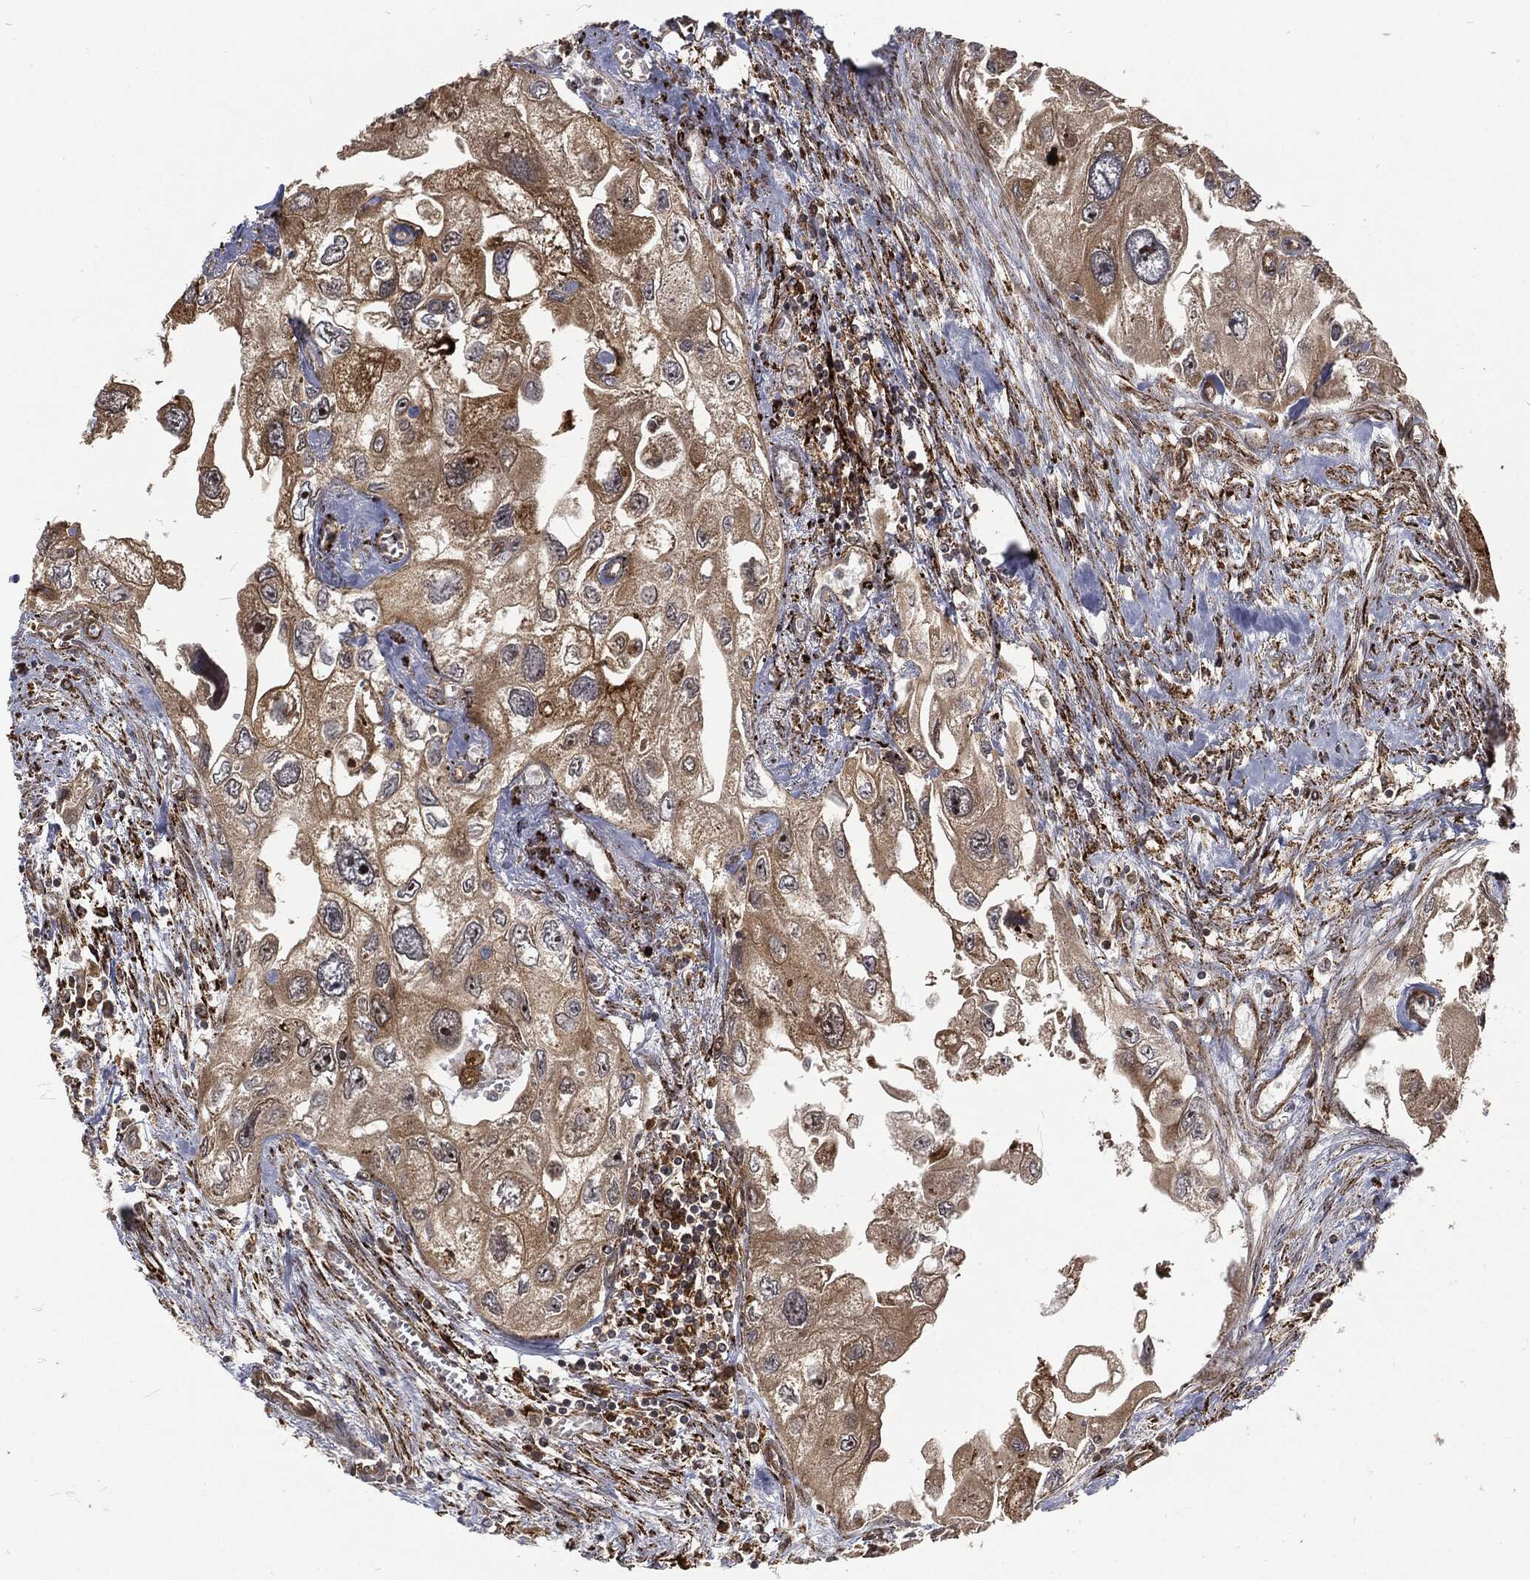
{"staining": {"intensity": "weak", "quantity": "25%-75%", "location": "cytoplasmic/membranous"}, "tissue": "urothelial cancer", "cell_type": "Tumor cells", "image_type": "cancer", "snomed": [{"axis": "morphology", "description": "Urothelial carcinoma, High grade"}, {"axis": "topography", "description": "Urinary bladder"}], "caption": "Protein staining by IHC reveals weak cytoplasmic/membranous positivity in about 25%-75% of tumor cells in urothelial carcinoma (high-grade).", "gene": "RFTN1", "patient": {"sex": "male", "age": 59}}